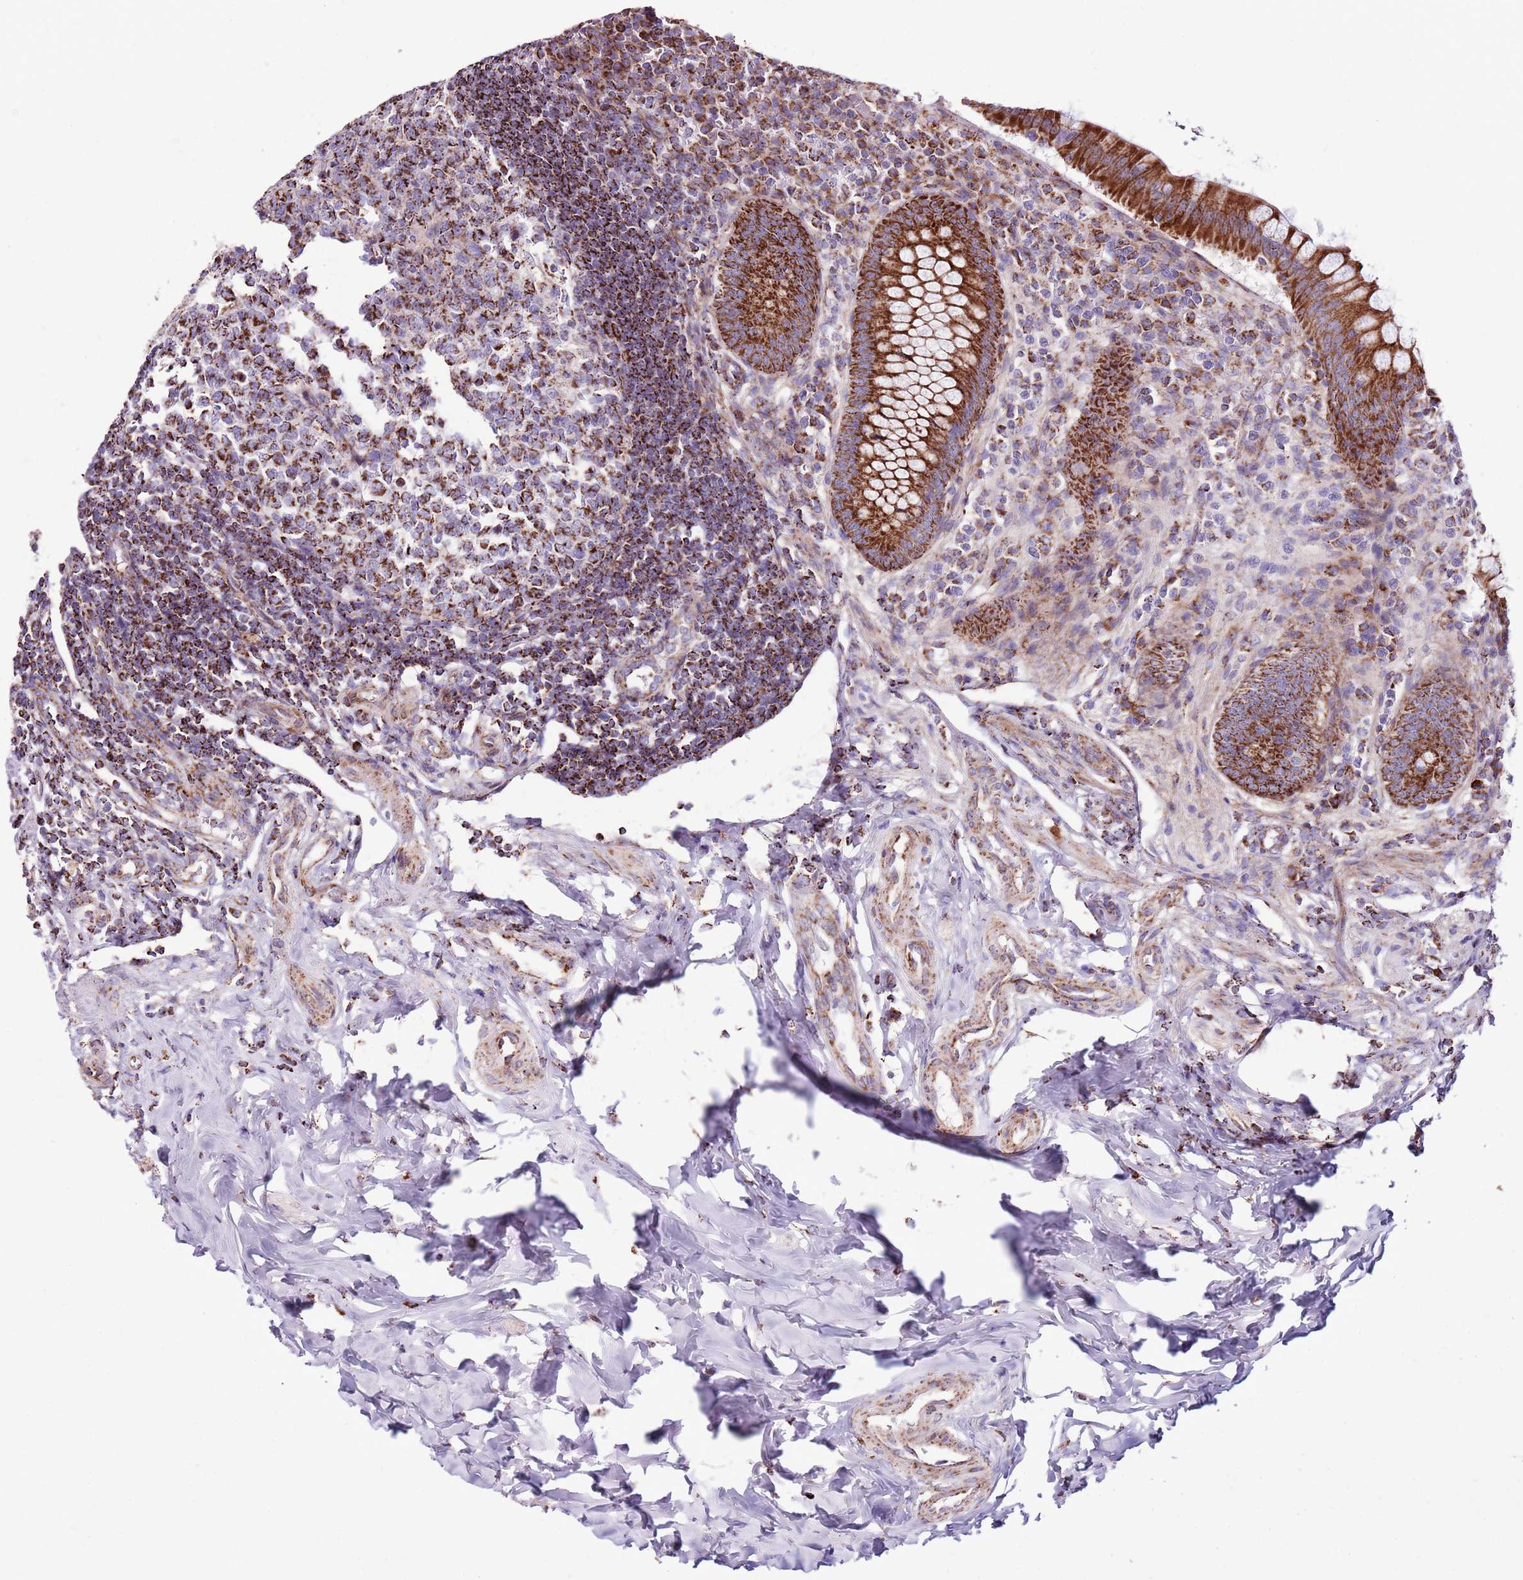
{"staining": {"intensity": "strong", "quantity": ">75%", "location": "cytoplasmic/membranous"}, "tissue": "appendix", "cell_type": "Glandular cells", "image_type": "normal", "snomed": [{"axis": "morphology", "description": "Normal tissue, NOS"}, {"axis": "topography", "description": "Appendix"}], "caption": "Brown immunohistochemical staining in unremarkable human appendix displays strong cytoplasmic/membranous staining in approximately >75% of glandular cells.", "gene": "HECTD4", "patient": {"sex": "female", "age": 33}}